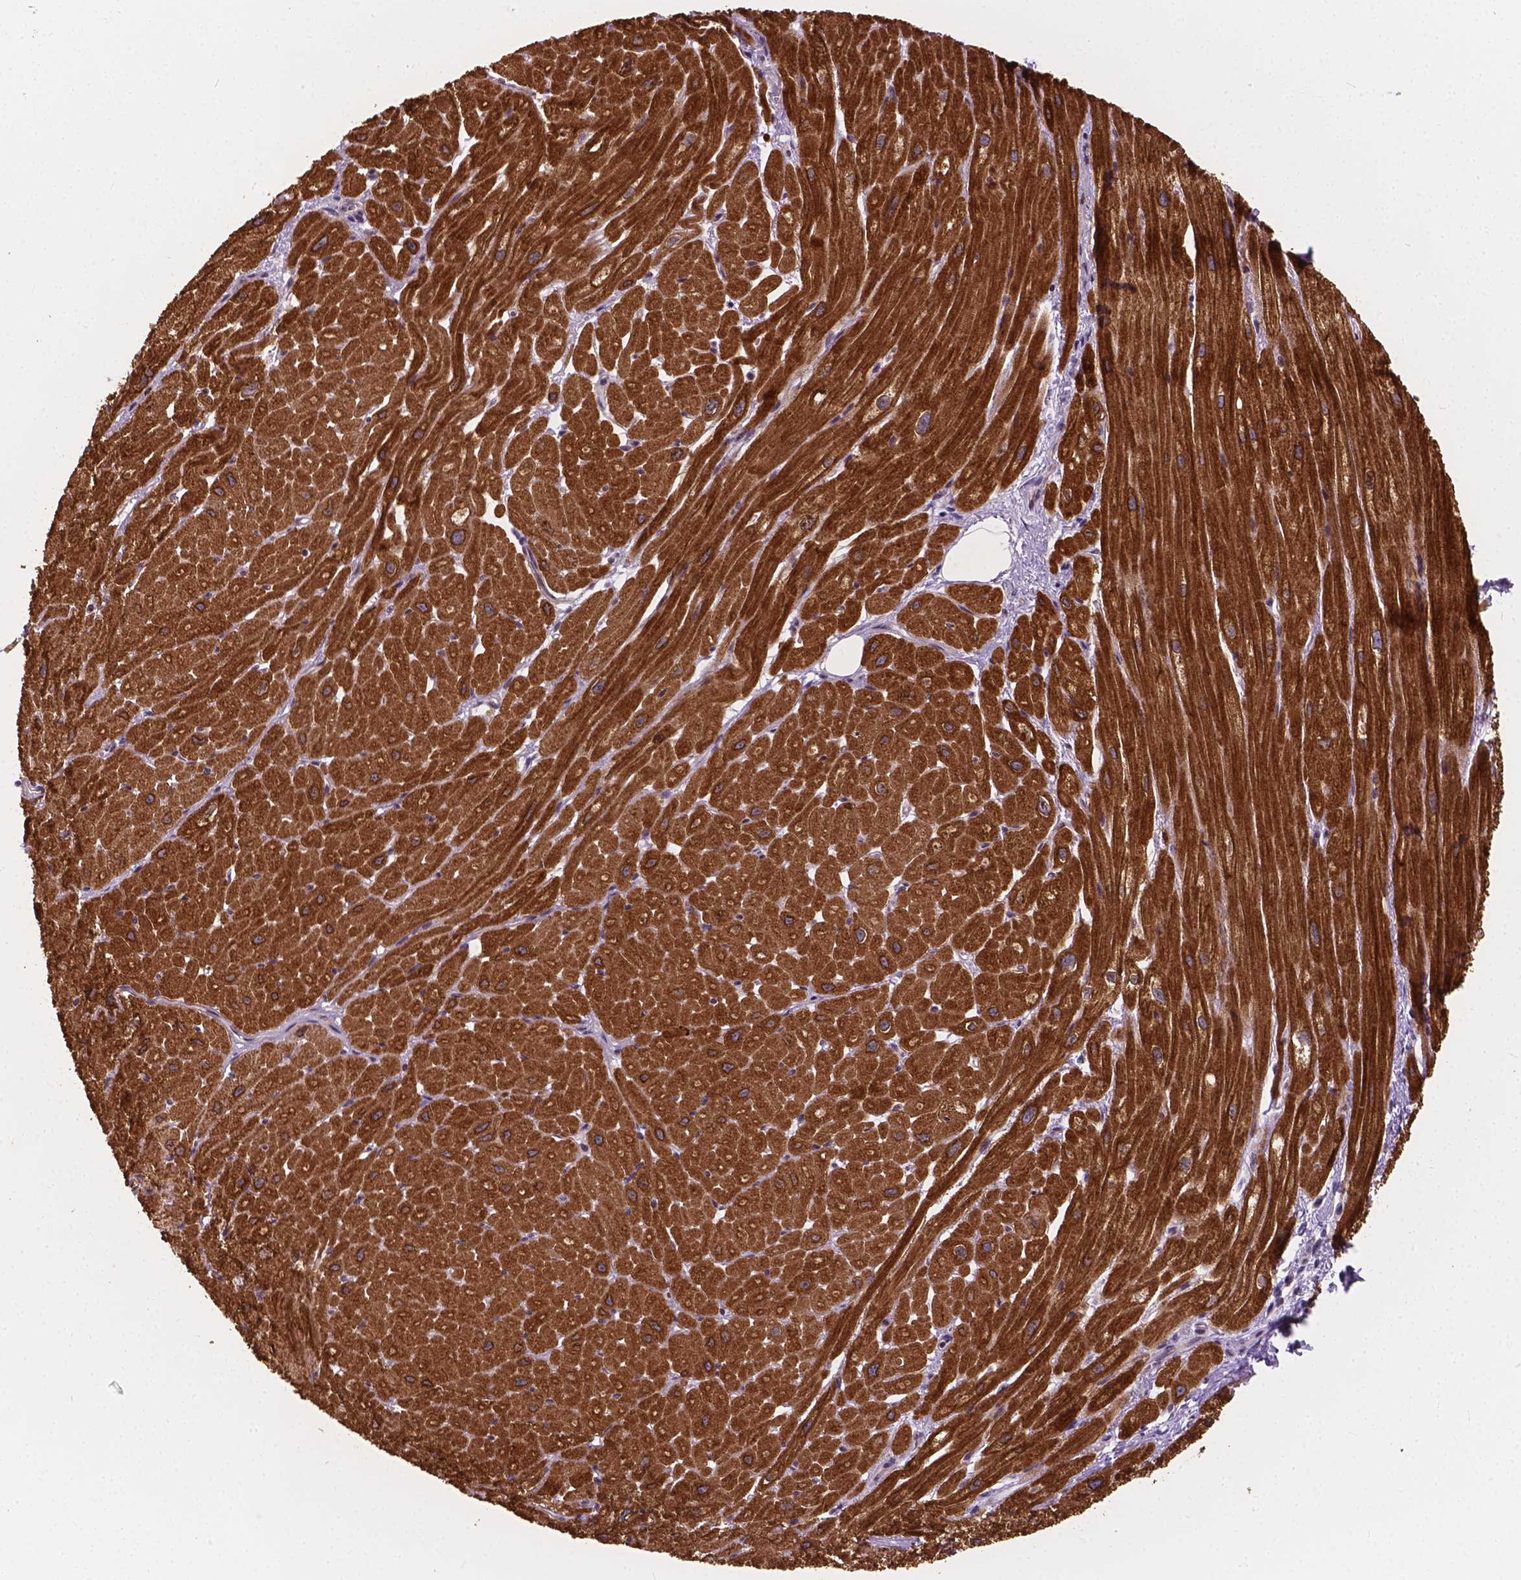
{"staining": {"intensity": "strong", "quantity": ">75%", "location": "cytoplasmic/membranous"}, "tissue": "heart muscle", "cell_type": "Cardiomyocytes", "image_type": "normal", "snomed": [{"axis": "morphology", "description": "Normal tissue, NOS"}, {"axis": "topography", "description": "Heart"}], "caption": "IHC histopathology image of unremarkable heart muscle stained for a protein (brown), which displays high levels of strong cytoplasmic/membranous positivity in about >75% of cardiomyocytes.", "gene": "INPP5E", "patient": {"sex": "male", "age": 62}}